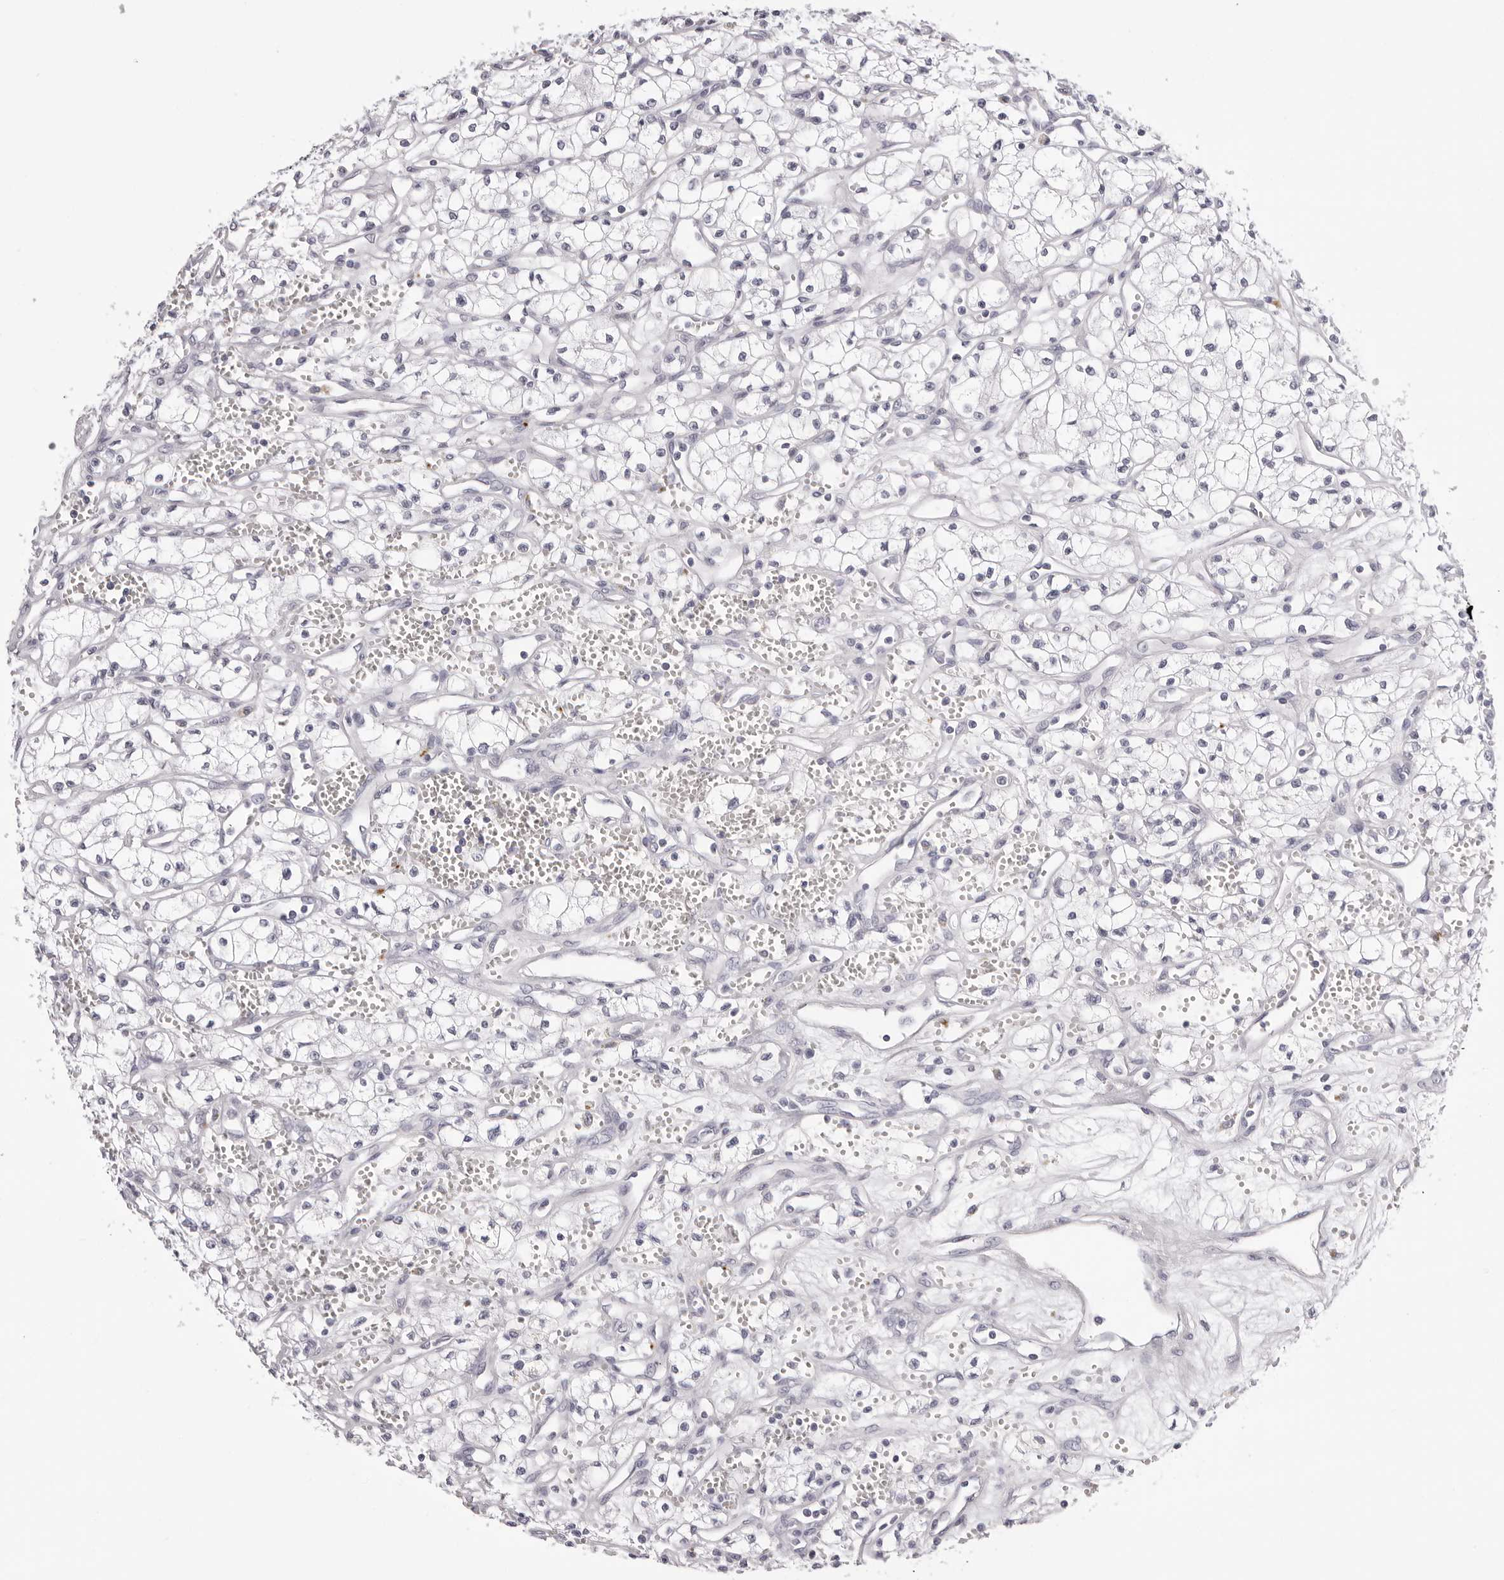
{"staining": {"intensity": "negative", "quantity": "none", "location": "none"}, "tissue": "renal cancer", "cell_type": "Tumor cells", "image_type": "cancer", "snomed": [{"axis": "morphology", "description": "Adenocarcinoma, NOS"}, {"axis": "topography", "description": "Kidney"}], "caption": "The image reveals no staining of tumor cells in renal cancer (adenocarcinoma).", "gene": "RHO", "patient": {"sex": "male", "age": 59}}